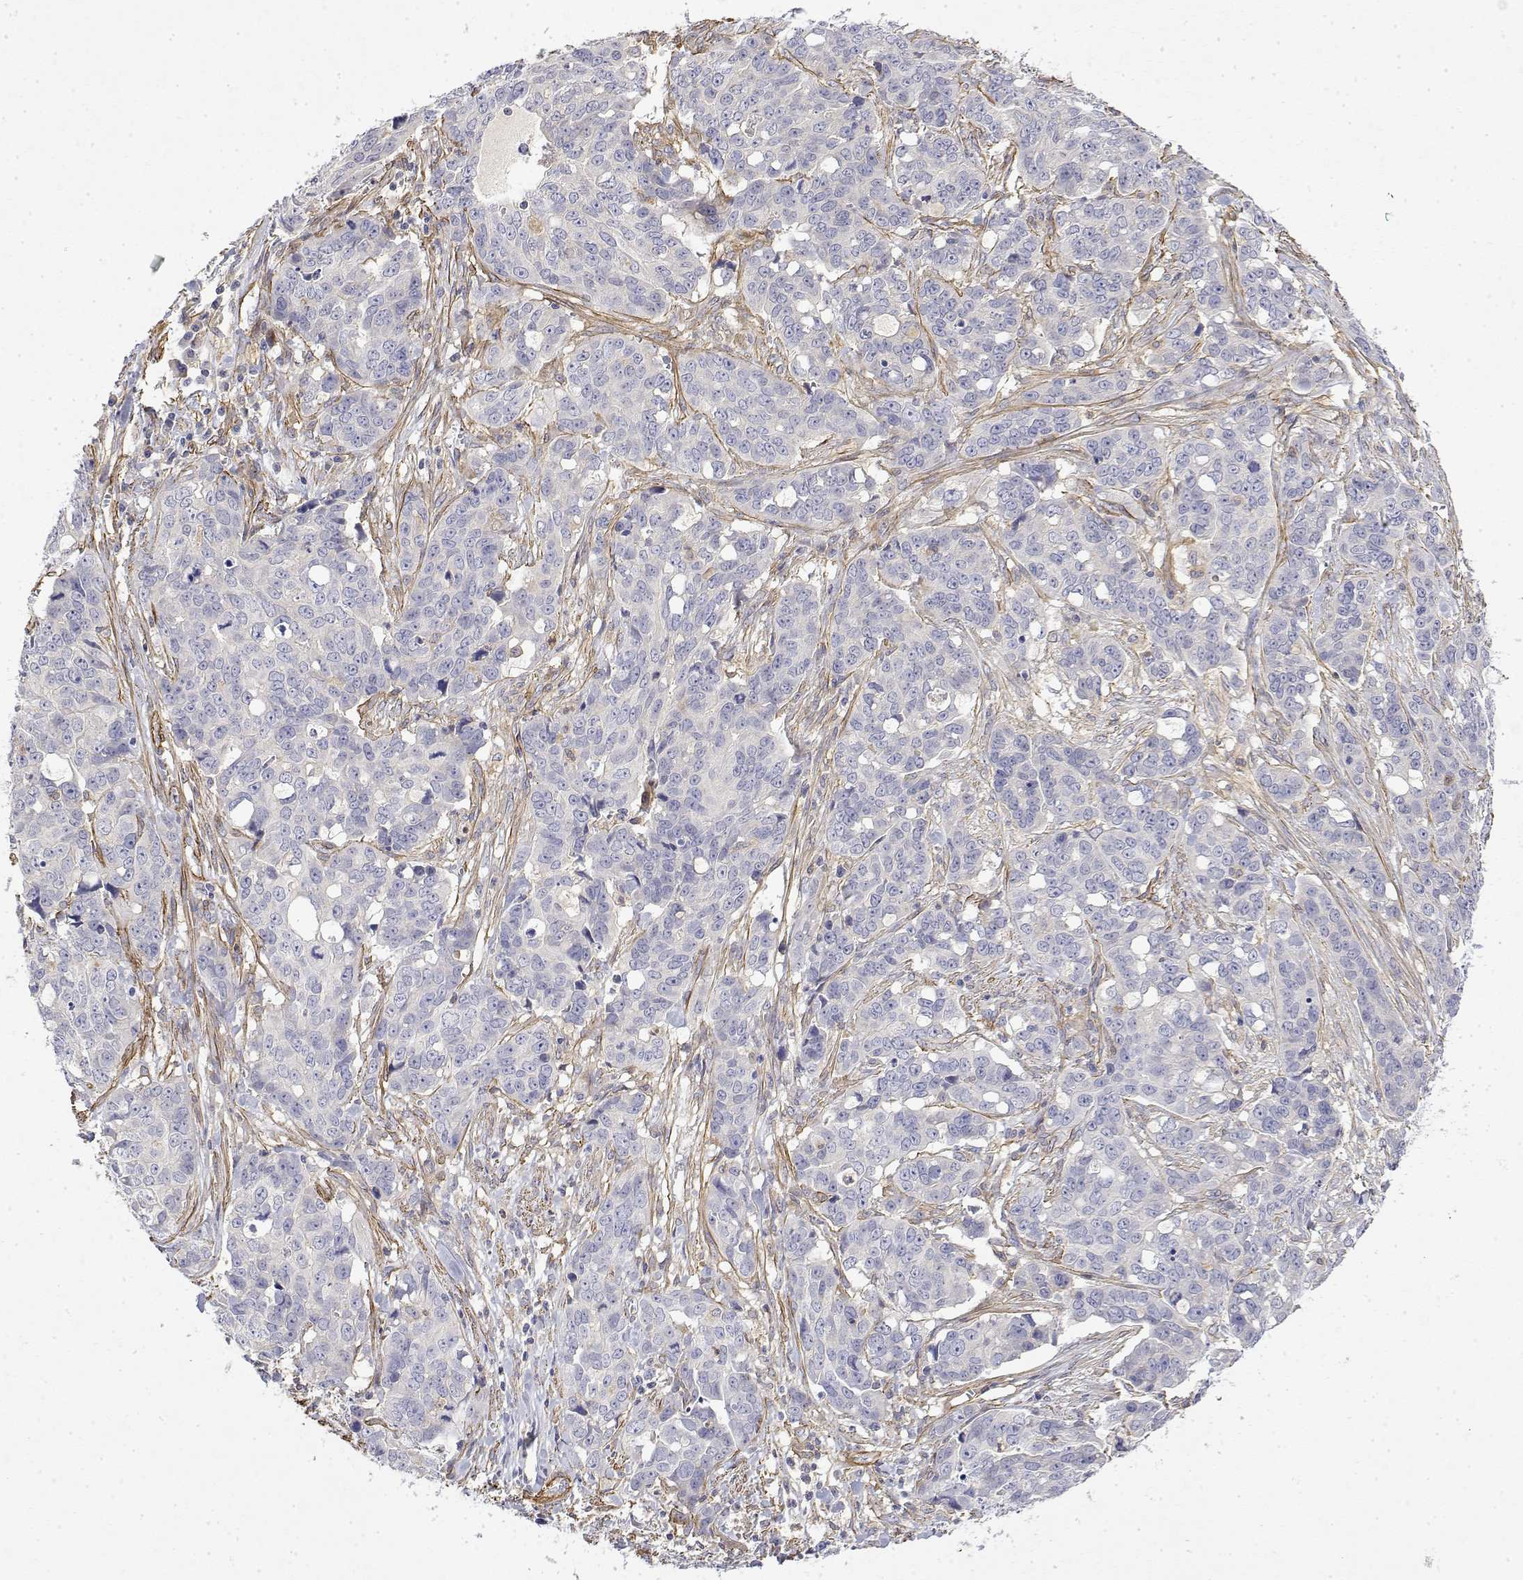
{"staining": {"intensity": "negative", "quantity": "none", "location": "none"}, "tissue": "ovarian cancer", "cell_type": "Tumor cells", "image_type": "cancer", "snomed": [{"axis": "morphology", "description": "Carcinoma, endometroid"}, {"axis": "topography", "description": "Ovary"}], "caption": "The photomicrograph displays no staining of tumor cells in ovarian cancer (endometroid carcinoma).", "gene": "SOWAHD", "patient": {"sex": "female", "age": 78}}